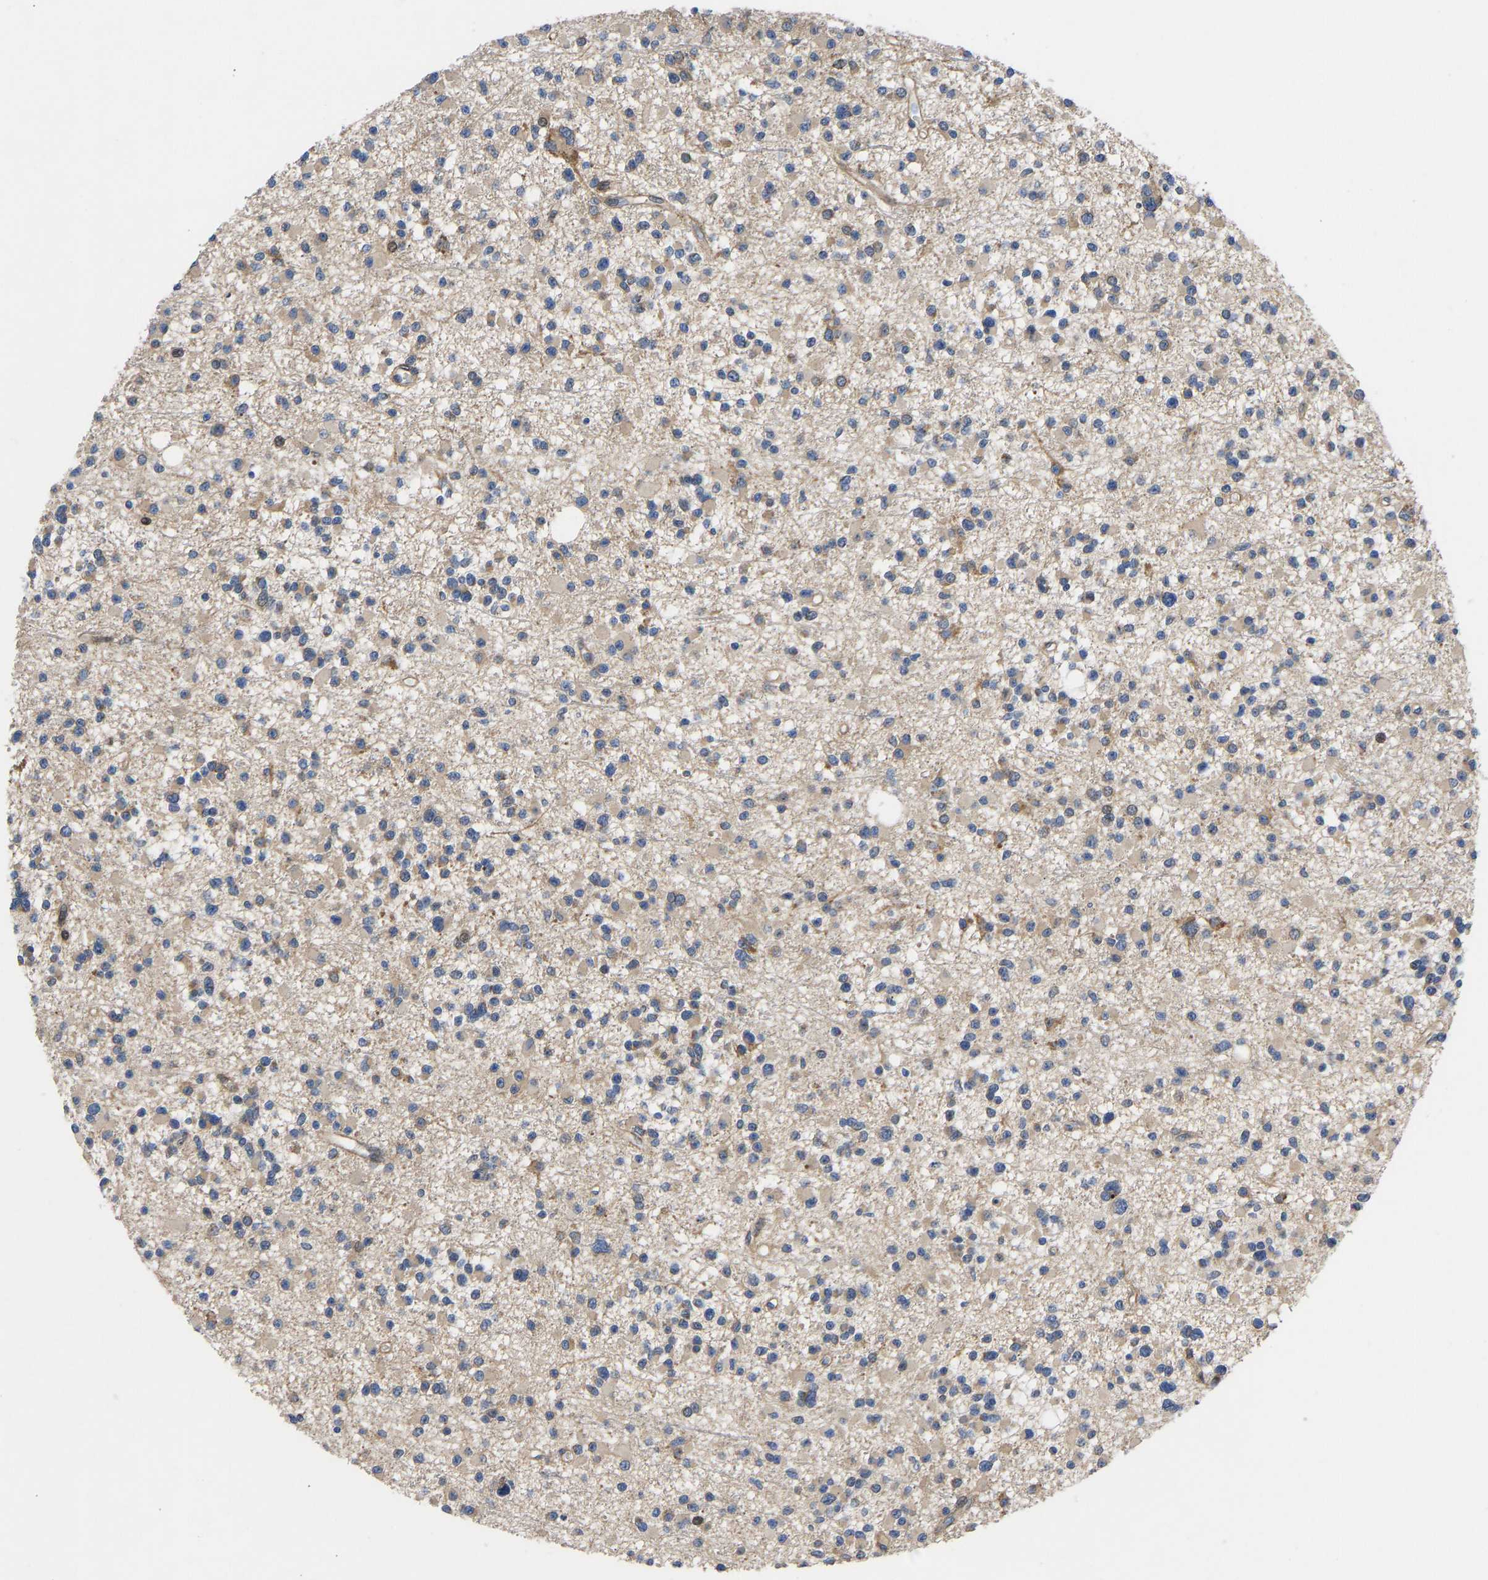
{"staining": {"intensity": "weak", "quantity": "25%-75%", "location": "cytoplasmic/membranous"}, "tissue": "glioma", "cell_type": "Tumor cells", "image_type": "cancer", "snomed": [{"axis": "morphology", "description": "Glioma, malignant, Low grade"}, {"axis": "topography", "description": "Brain"}], "caption": "An immunohistochemistry micrograph of tumor tissue is shown. Protein staining in brown highlights weak cytoplasmic/membranous positivity in glioma within tumor cells.", "gene": "TMEM38B", "patient": {"sex": "female", "age": 22}}